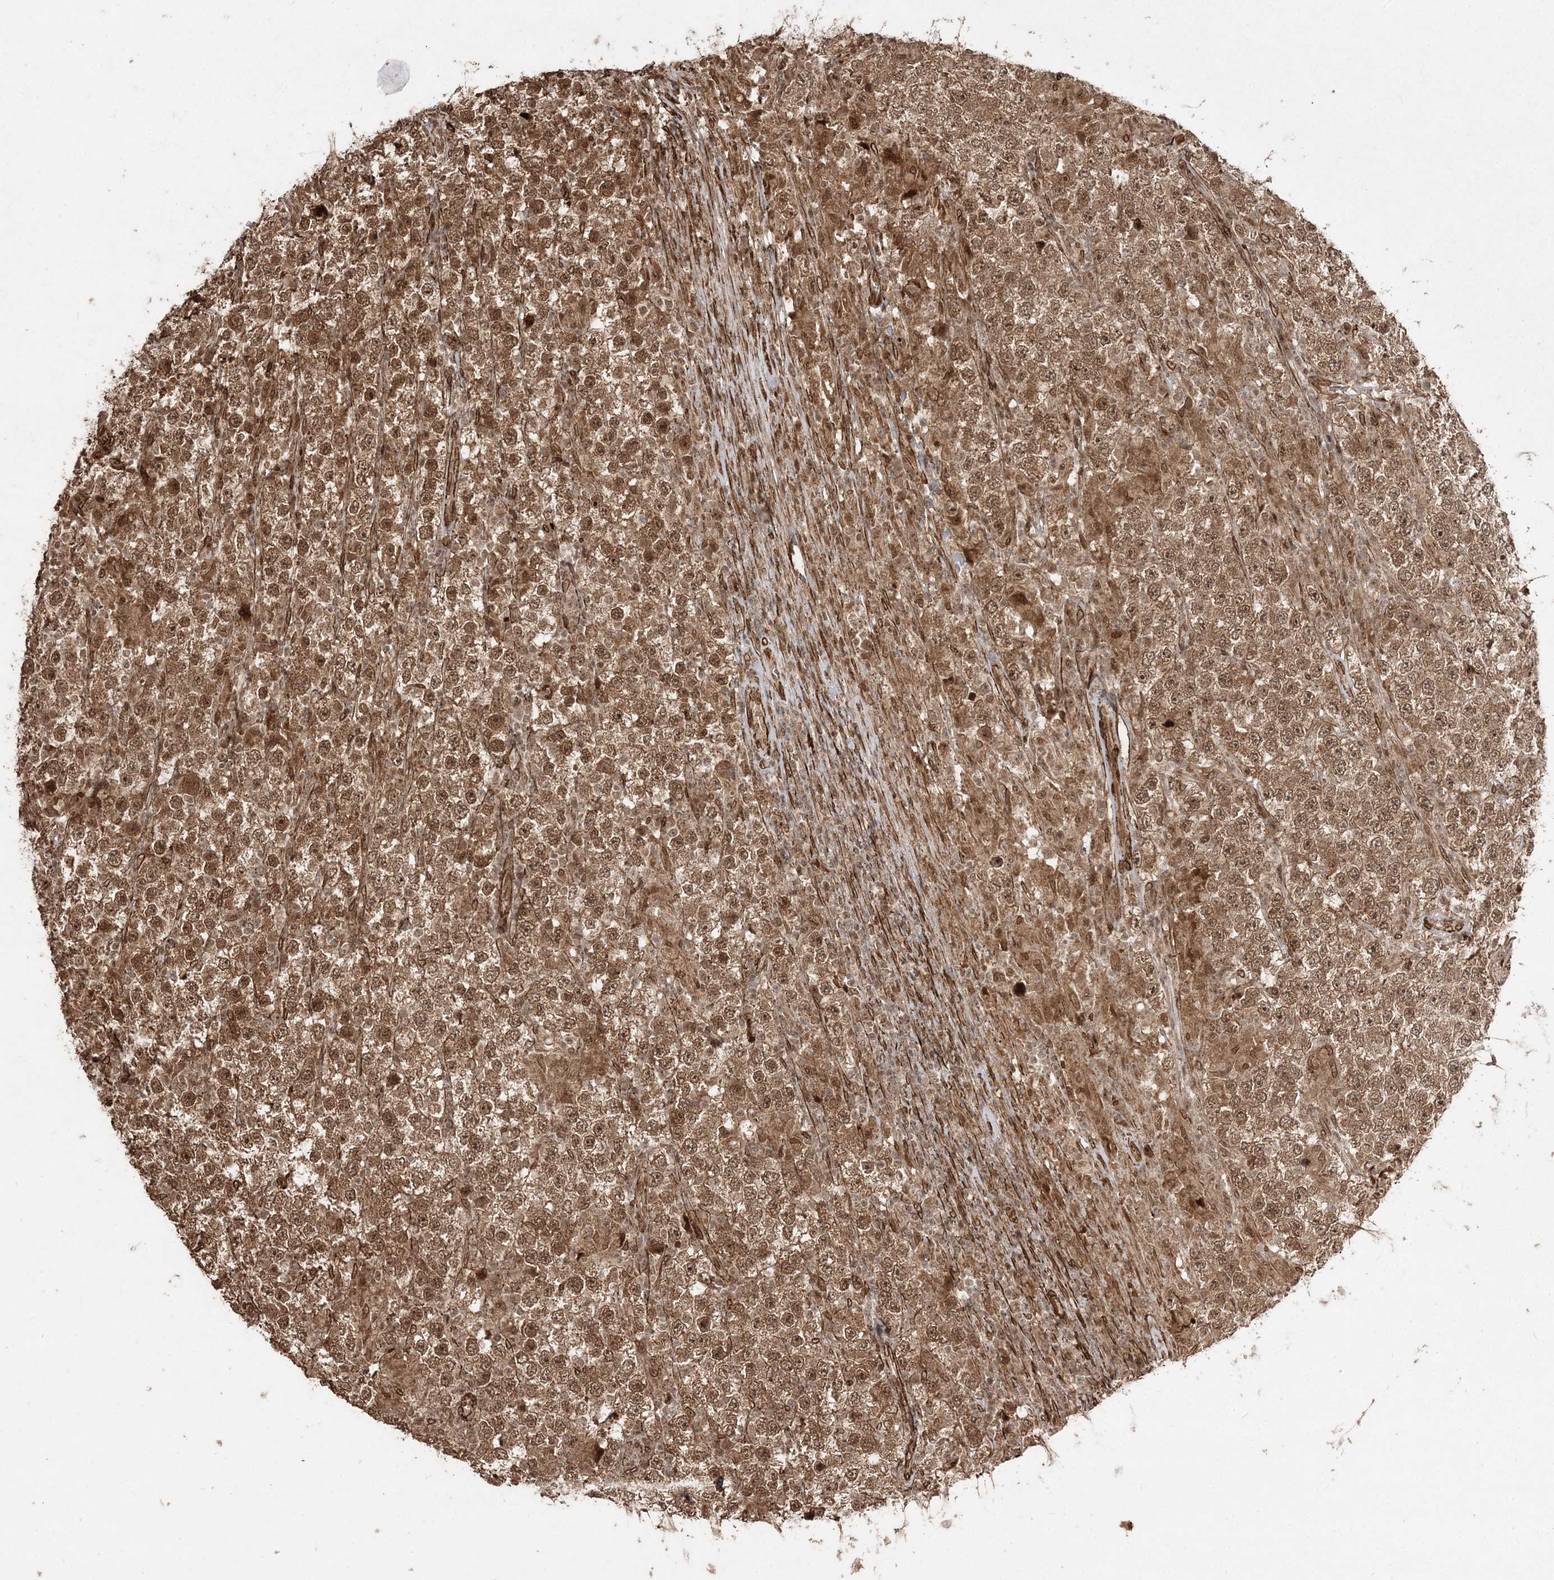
{"staining": {"intensity": "moderate", "quantity": ">75%", "location": "cytoplasmic/membranous,nuclear"}, "tissue": "testis cancer", "cell_type": "Tumor cells", "image_type": "cancer", "snomed": [{"axis": "morphology", "description": "Normal tissue, NOS"}, {"axis": "morphology", "description": "Urothelial carcinoma, High grade"}, {"axis": "morphology", "description": "Seminoma, NOS"}, {"axis": "morphology", "description": "Carcinoma, Embryonal, NOS"}, {"axis": "topography", "description": "Urinary bladder"}, {"axis": "topography", "description": "Testis"}], "caption": "Moderate cytoplasmic/membranous and nuclear staining is seen in approximately >75% of tumor cells in high-grade urothelial carcinoma (testis).", "gene": "ETAA1", "patient": {"sex": "male", "age": 41}}